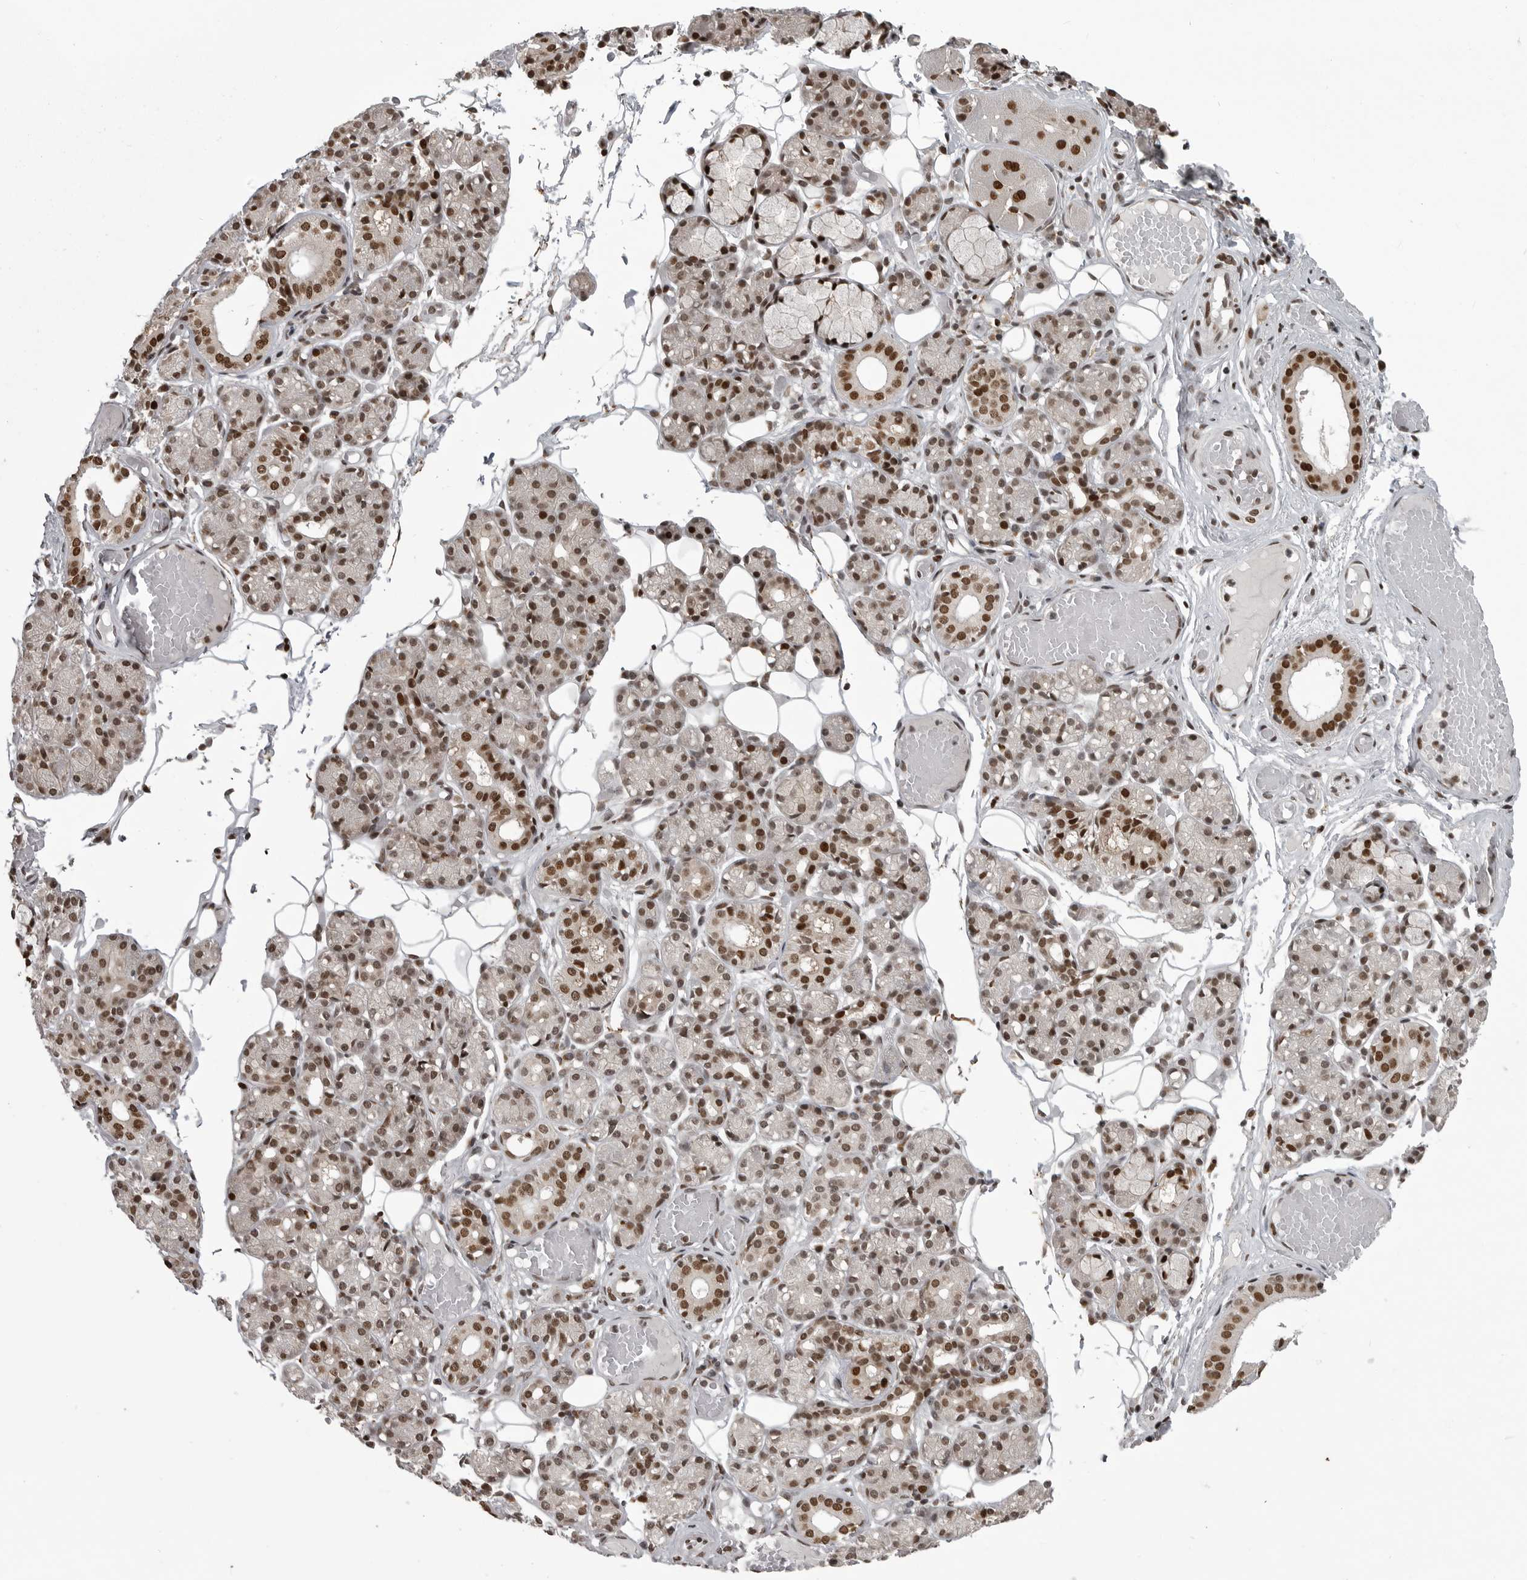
{"staining": {"intensity": "strong", "quantity": "25%-75%", "location": "nuclear"}, "tissue": "salivary gland", "cell_type": "Glandular cells", "image_type": "normal", "snomed": [{"axis": "morphology", "description": "Normal tissue, NOS"}, {"axis": "topography", "description": "Salivary gland"}], "caption": "Salivary gland stained for a protein (brown) demonstrates strong nuclear positive staining in about 25%-75% of glandular cells.", "gene": "YAF2", "patient": {"sex": "male", "age": 63}}